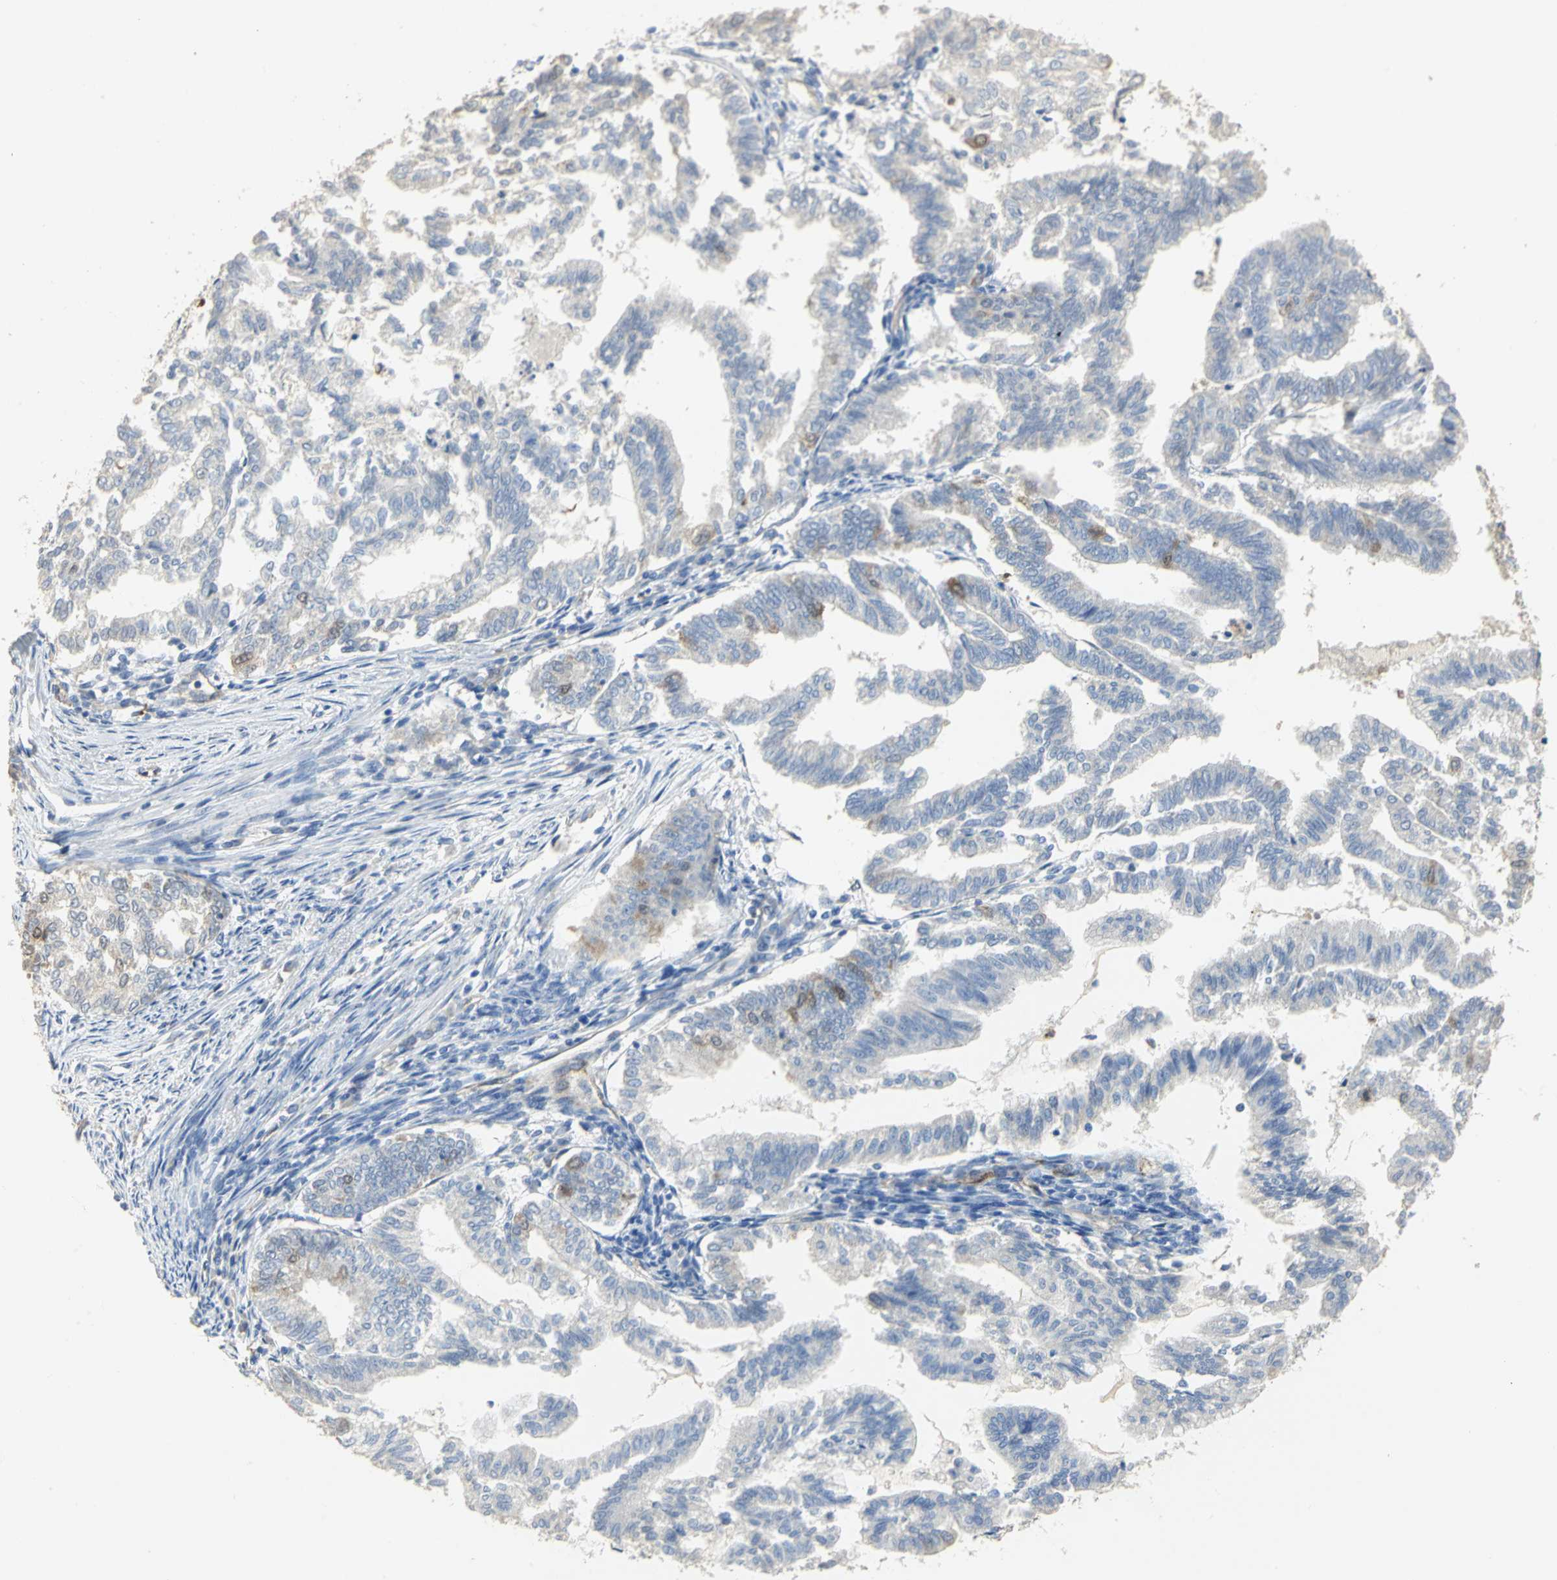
{"staining": {"intensity": "moderate", "quantity": "<25%", "location": "cytoplasmic/membranous"}, "tissue": "endometrial cancer", "cell_type": "Tumor cells", "image_type": "cancer", "snomed": [{"axis": "morphology", "description": "Adenocarcinoma, NOS"}, {"axis": "topography", "description": "Endometrium"}], "caption": "The photomicrograph displays immunohistochemical staining of endometrial cancer. There is moderate cytoplasmic/membranous positivity is present in about <25% of tumor cells. The staining is performed using DAB brown chromogen to label protein expression. The nuclei are counter-stained blue using hematoxylin.", "gene": "DLGAP5", "patient": {"sex": "female", "age": 79}}